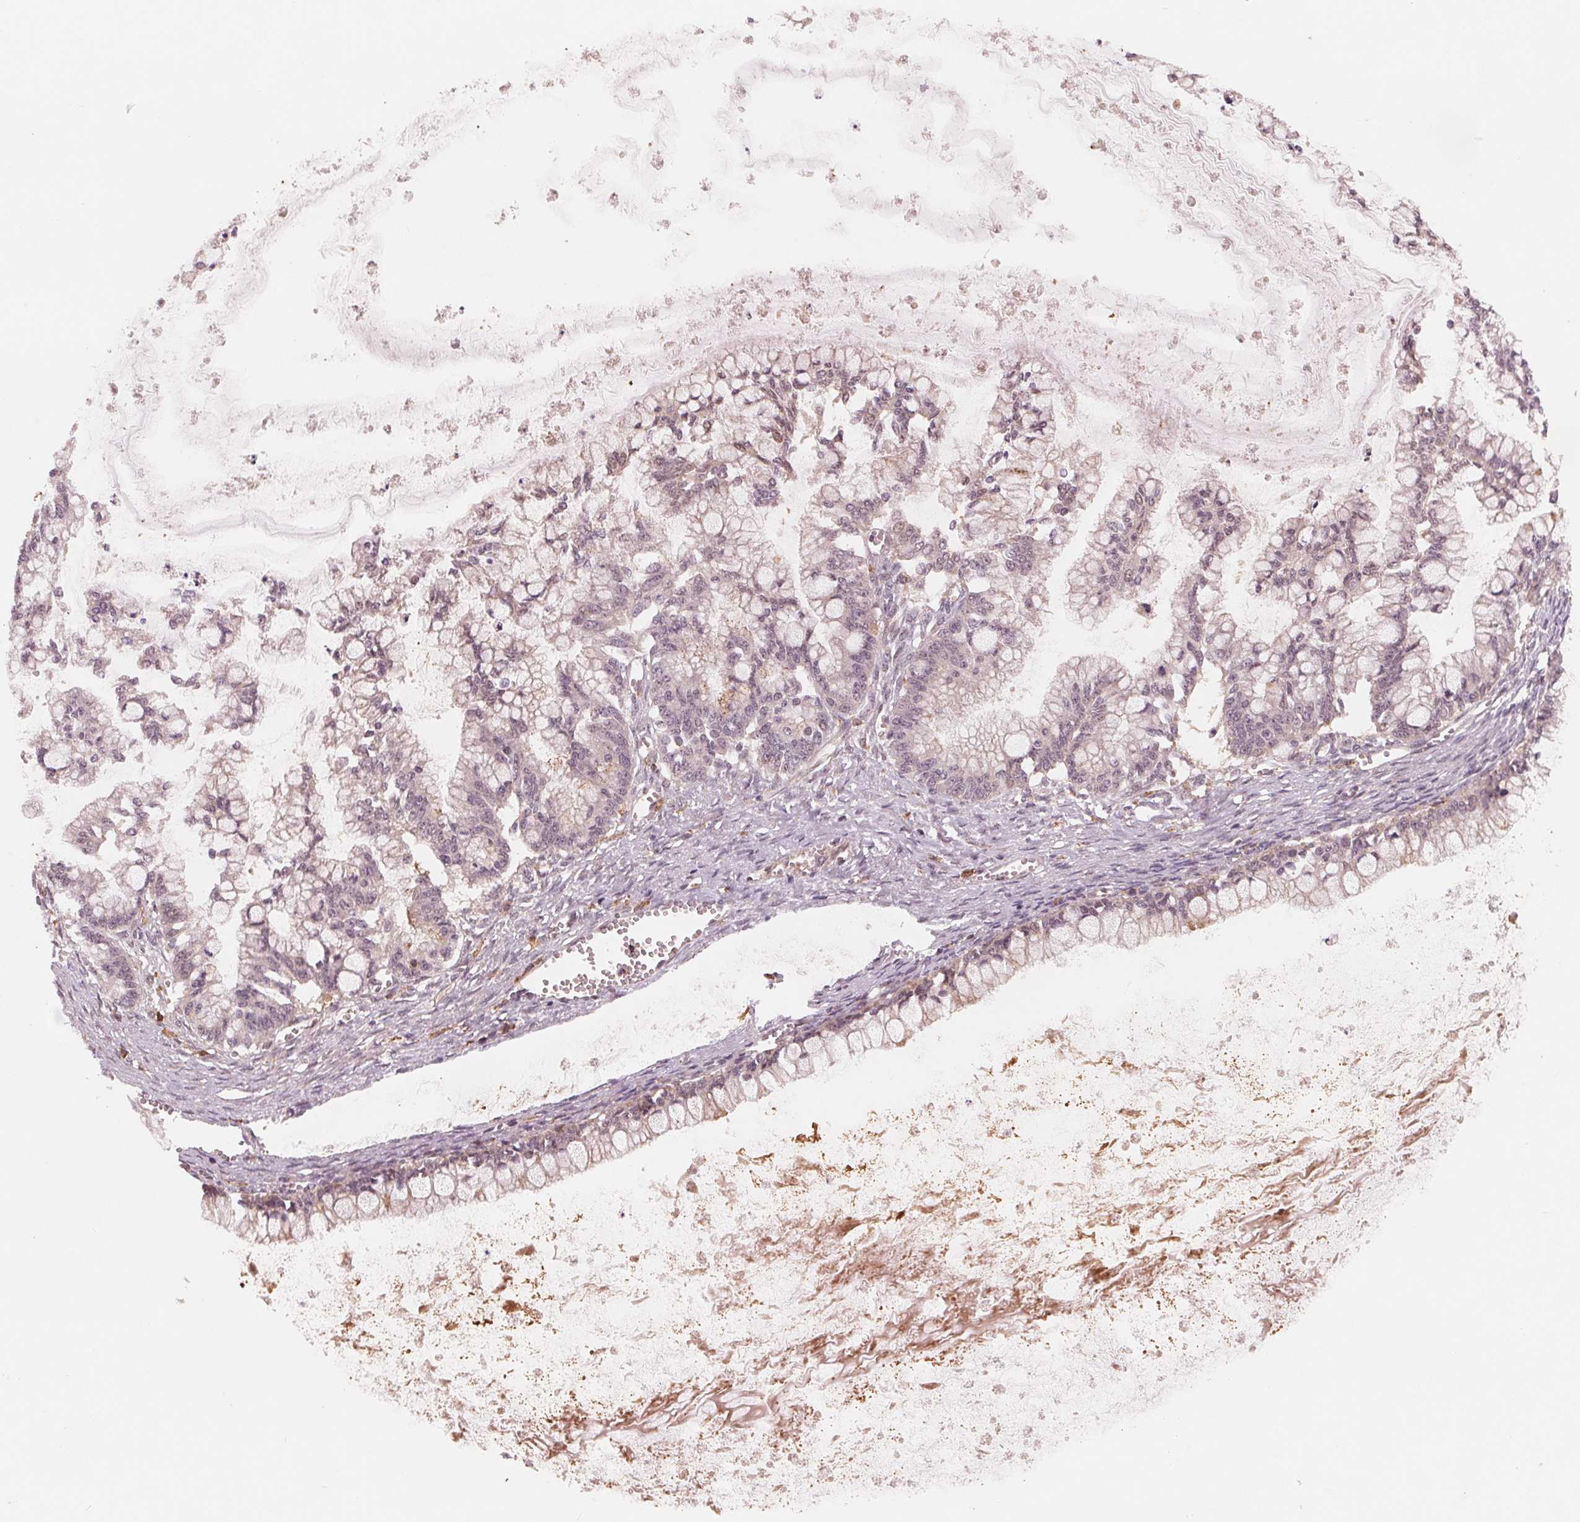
{"staining": {"intensity": "negative", "quantity": "none", "location": "none"}, "tissue": "ovarian cancer", "cell_type": "Tumor cells", "image_type": "cancer", "snomed": [{"axis": "morphology", "description": "Cystadenocarcinoma, mucinous, NOS"}, {"axis": "topography", "description": "Ovary"}], "caption": "Immunohistochemical staining of ovarian cancer (mucinous cystadenocarcinoma) exhibits no significant staining in tumor cells.", "gene": "IL9R", "patient": {"sex": "female", "age": 67}}